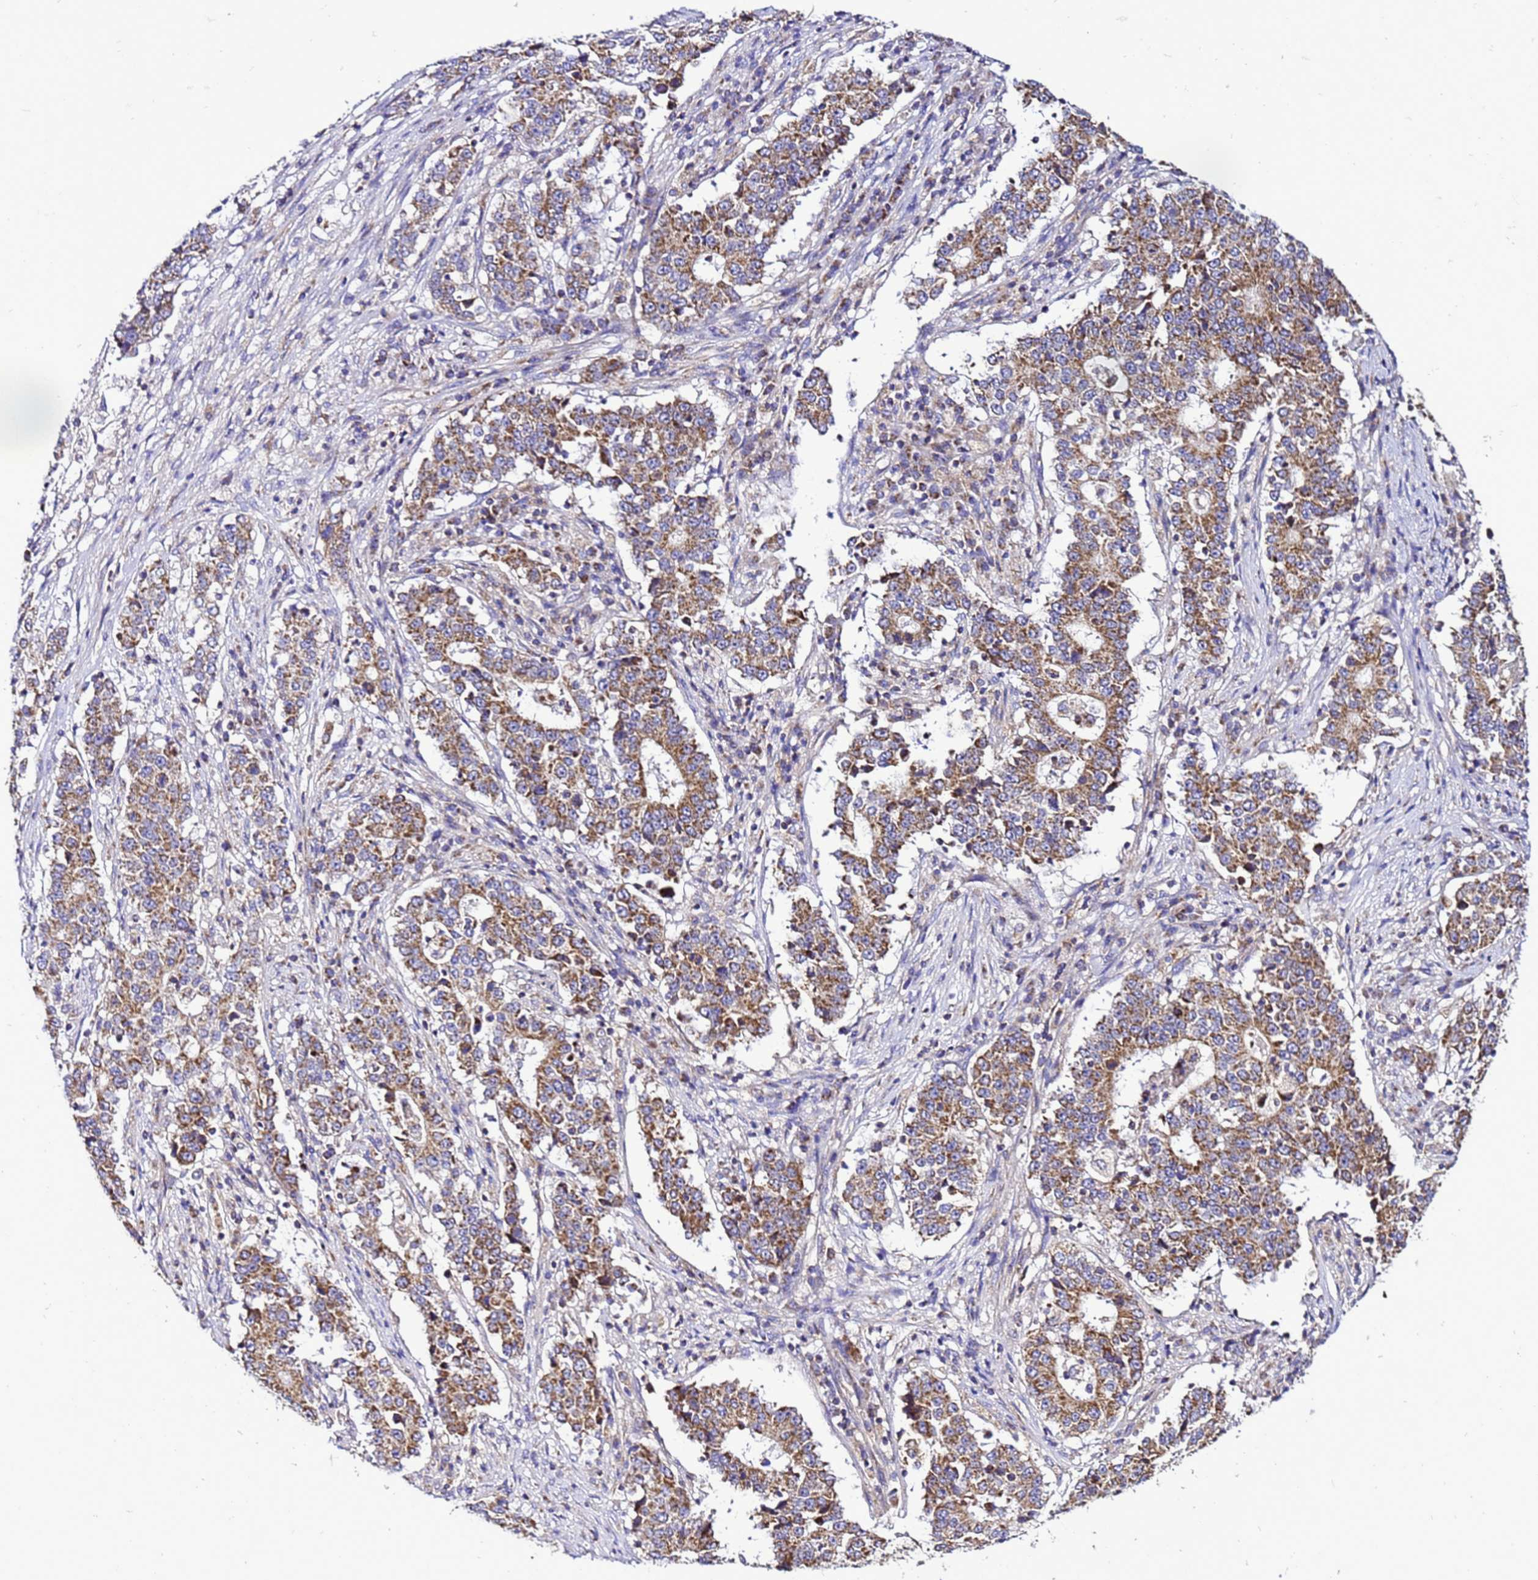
{"staining": {"intensity": "moderate", "quantity": ">75%", "location": "cytoplasmic/membranous"}, "tissue": "stomach cancer", "cell_type": "Tumor cells", "image_type": "cancer", "snomed": [{"axis": "morphology", "description": "Adenocarcinoma, NOS"}, {"axis": "topography", "description": "Stomach"}], "caption": "Protein analysis of stomach cancer tissue demonstrates moderate cytoplasmic/membranous positivity in about >75% of tumor cells.", "gene": "HIGD2A", "patient": {"sex": "male", "age": 59}}